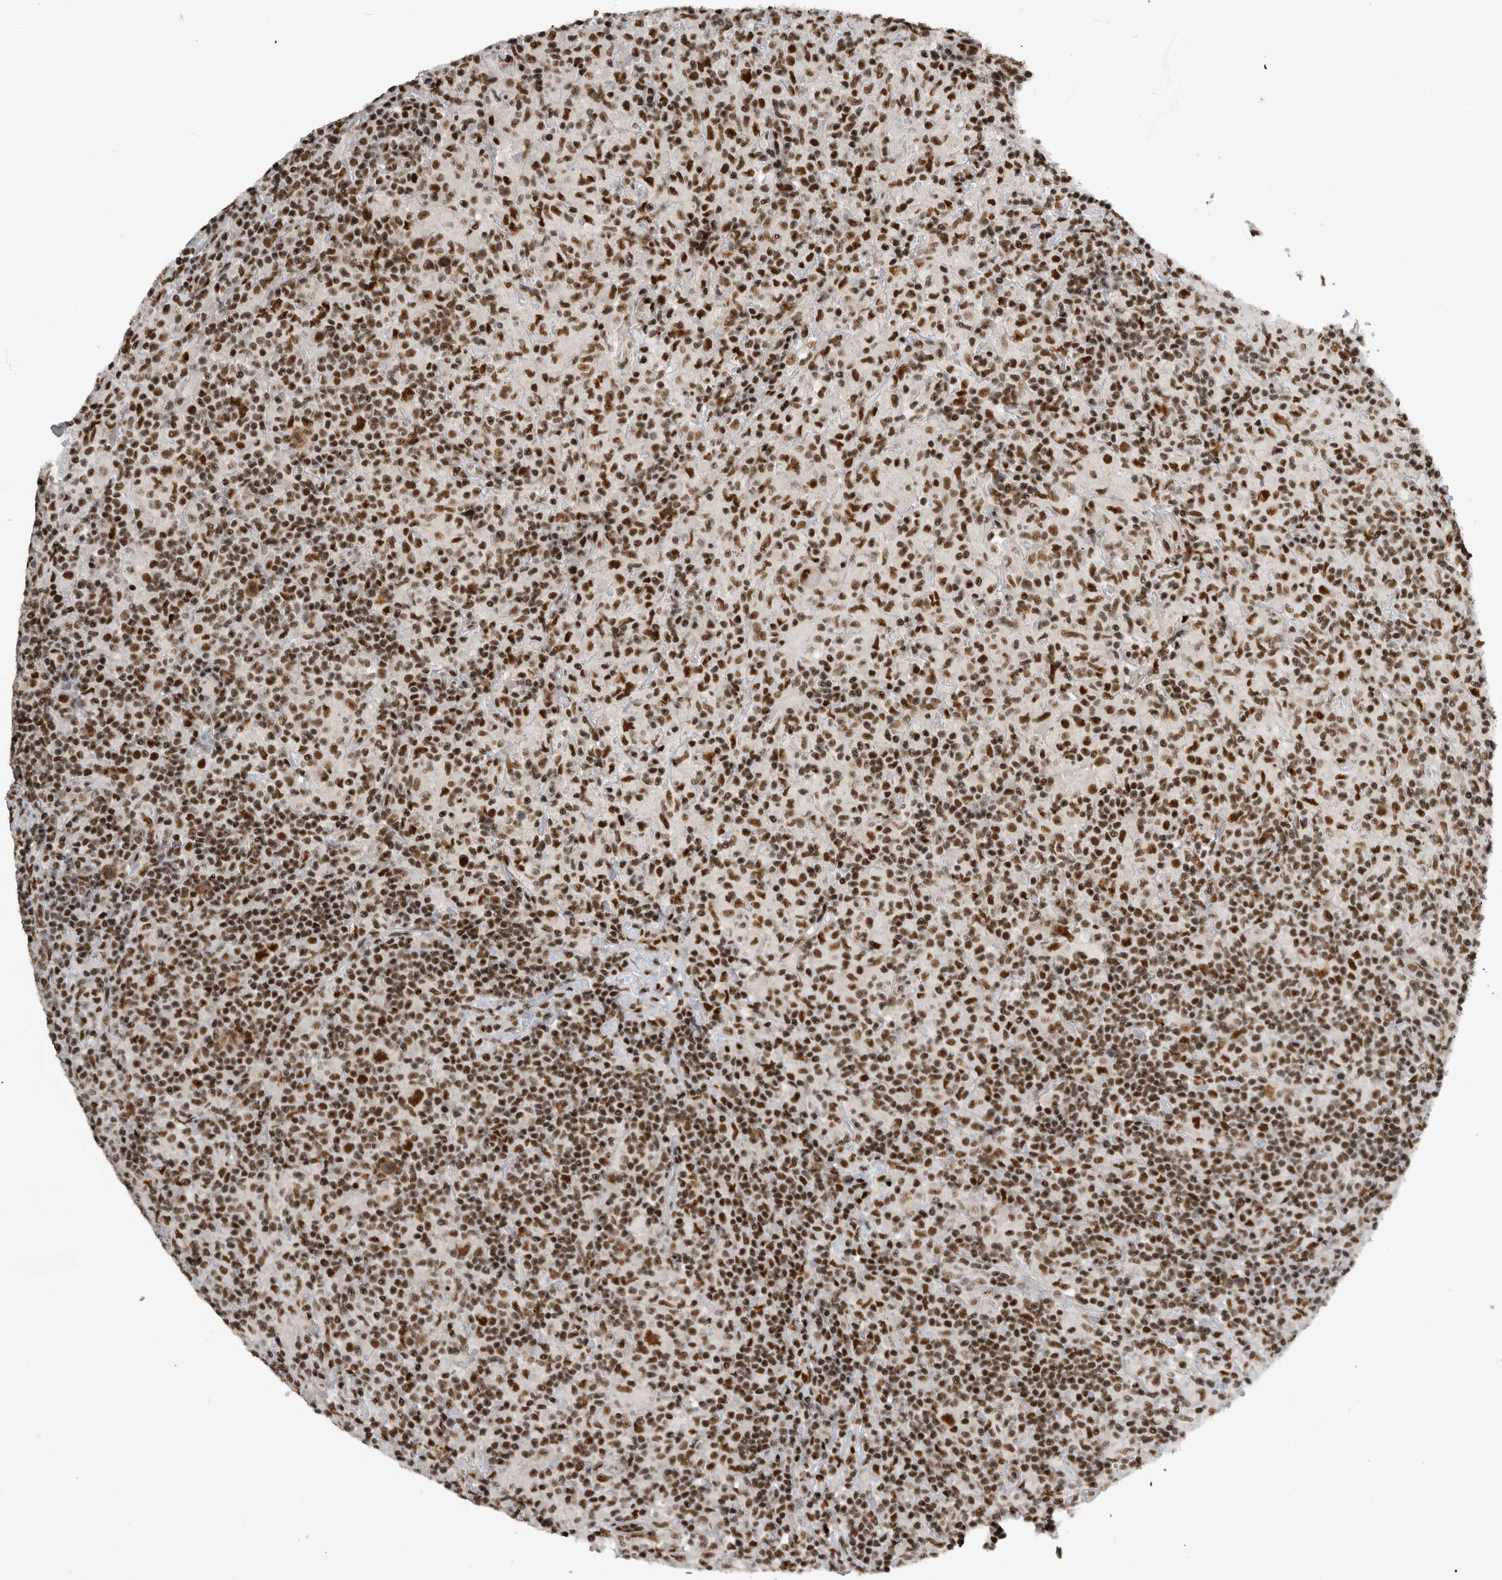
{"staining": {"intensity": "strong", "quantity": ">75%", "location": "nuclear"}, "tissue": "lymphoma", "cell_type": "Tumor cells", "image_type": "cancer", "snomed": [{"axis": "morphology", "description": "Hodgkin's disease, NOS"}, {"axis": "topography", "description": "Lymph node"}], "caption": "This photomicrograph exhibits immunohistochemistry staining of human lymphoma, with high strong nuclear expression in about >75% of tumor cells.", "gene": "ZSCAN2", "patient": {"sex": "male", "age": 70}}